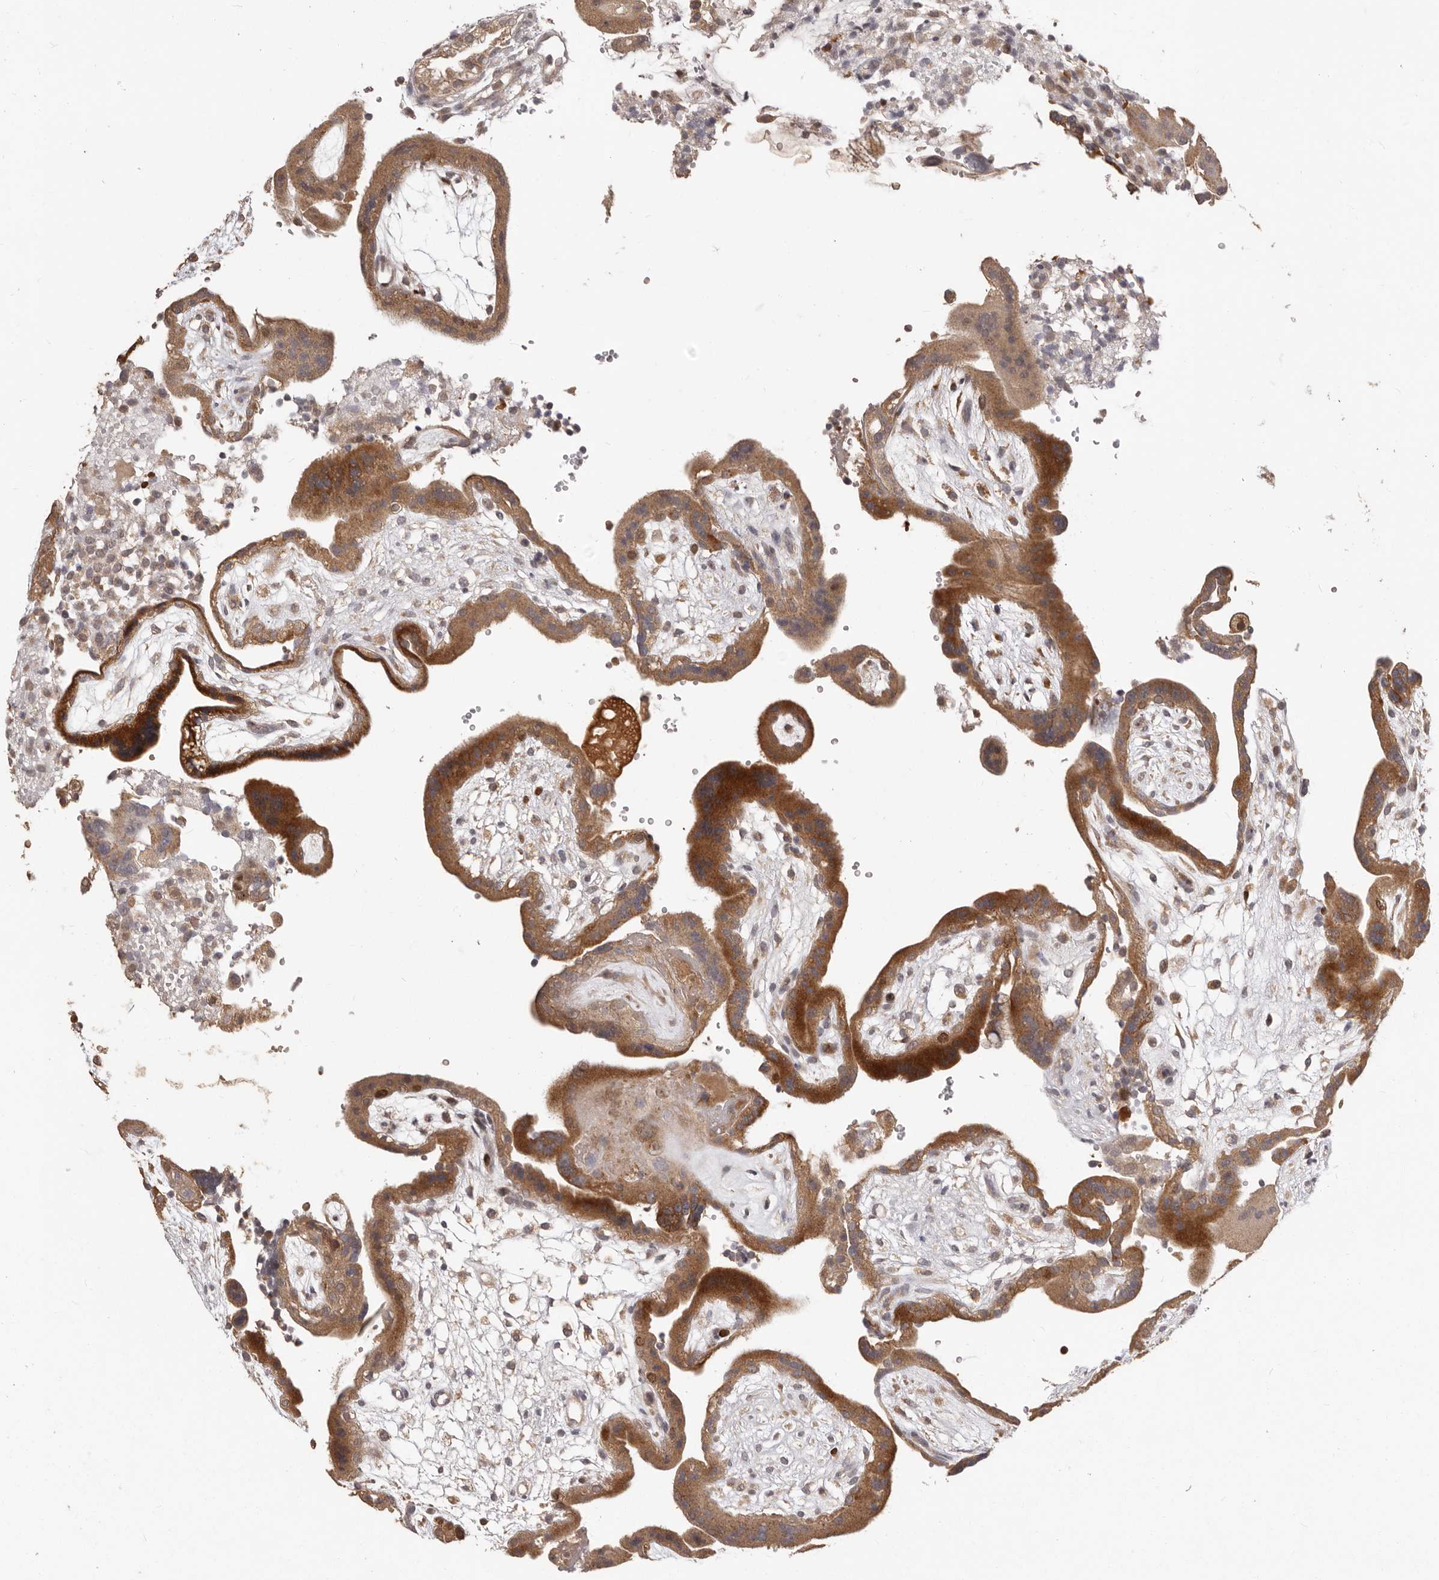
{"staining": {"intensity": "strong", "quantity": ">75%", "location": "cytoplasmic/membranous"}, "tissue": "placenta", "cell_type": "Trophoblastic cells", "image_type": "normal", "snomed": [{"axis": "morphology", "description": "Normal tissue, NOS"}, {"axis": "topography", "description": "Placenta"}], "caption": "Human placenta stained with a protein marker demonstrates strong staining in trophoblastic cells.", "gene": "RNF187", "patient": {"sex": "female", "age": 18}}